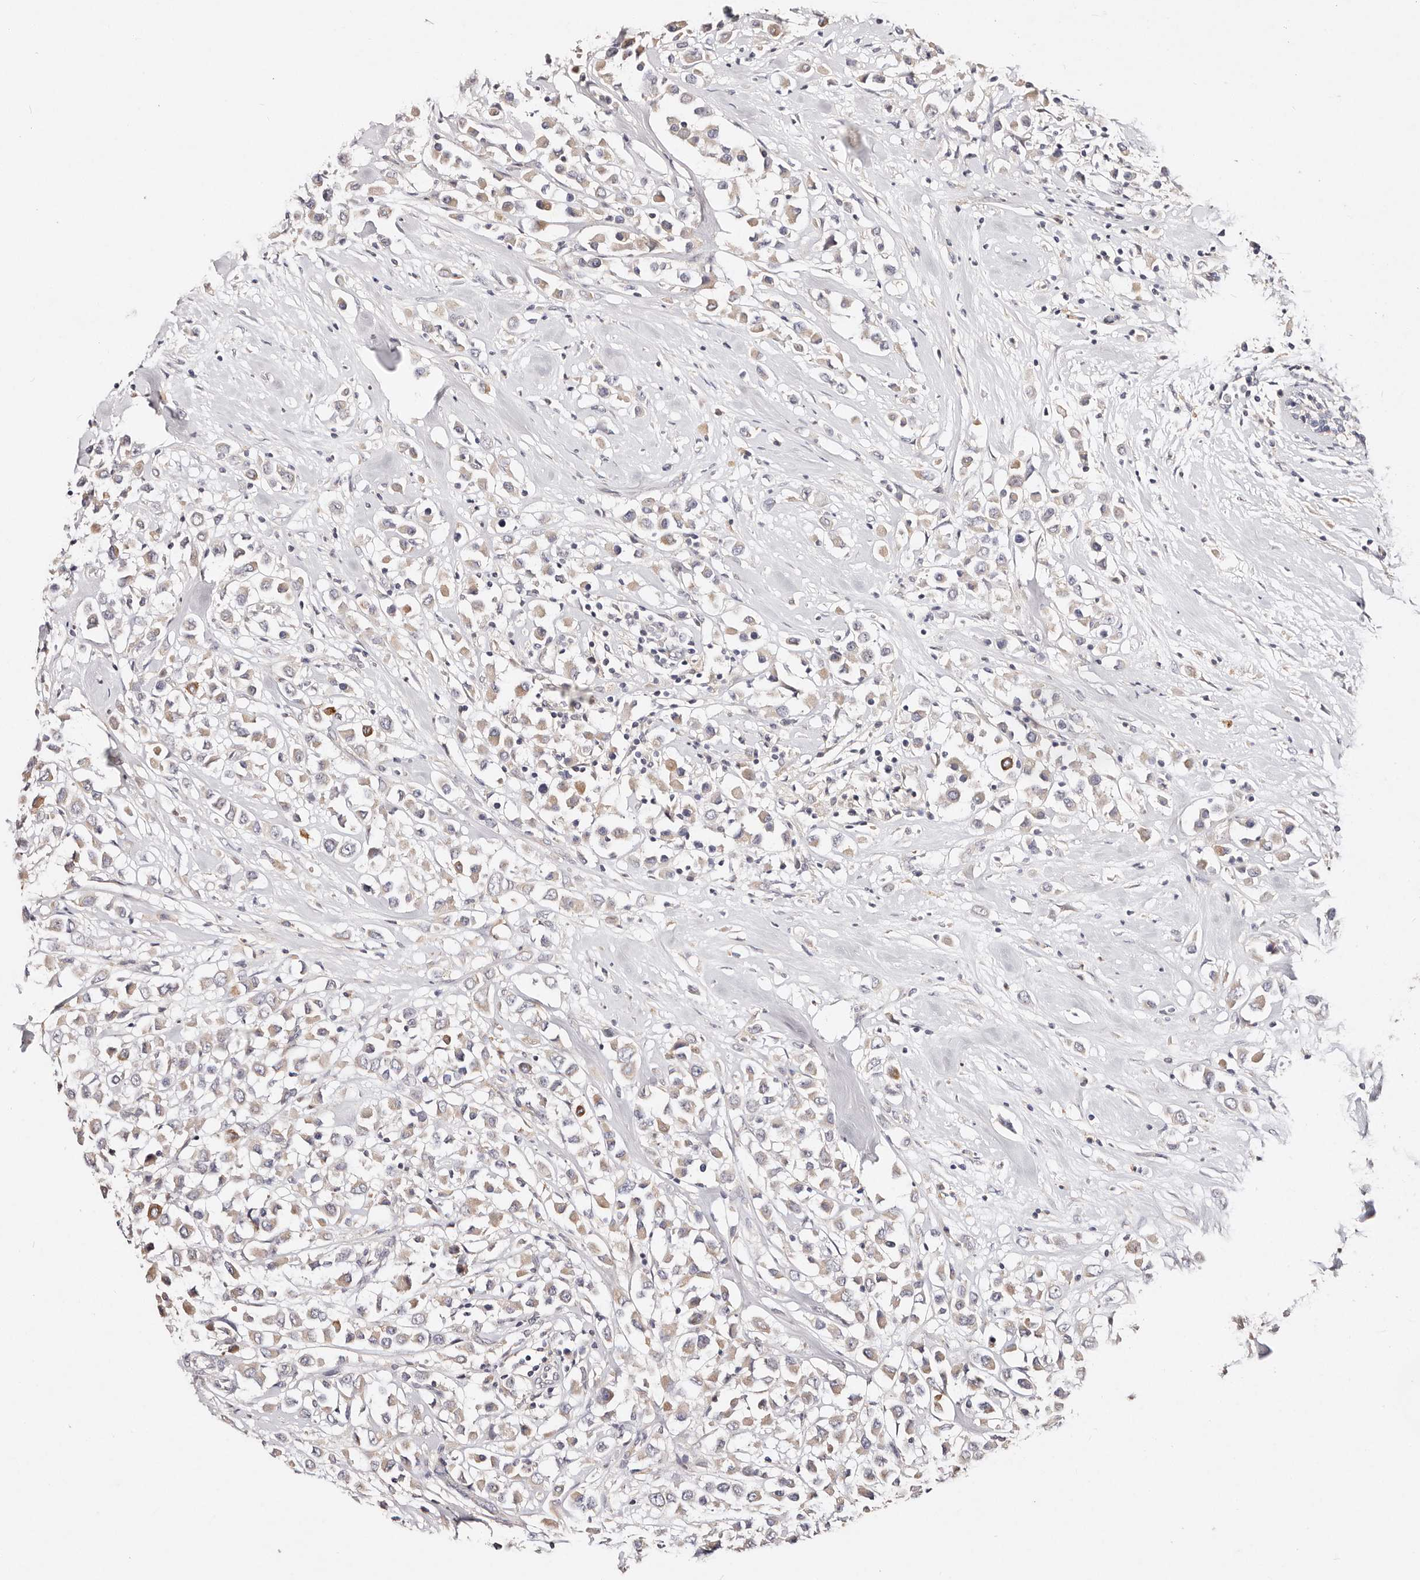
{"staining": {"intensity": "weak", "quantity": ">75%", "location": "cytoplasmic/membranous"}, "tissue": "breast cancer", "cell_type": "Tumor cells", "image_type": "cancer", "snomed": [{"axis": "morphology", "description": "Duct carcinoma"}, {"axis": "topography", "description": "Breast"}], "caption": "Tumor cells exhibit weak cytoplasmic/membranous positivity in about >75% of cells in invasive ductal carcinoma (breast).", "gene": "VIPAS39", "patient": {"sex": "female", "age": 61}}